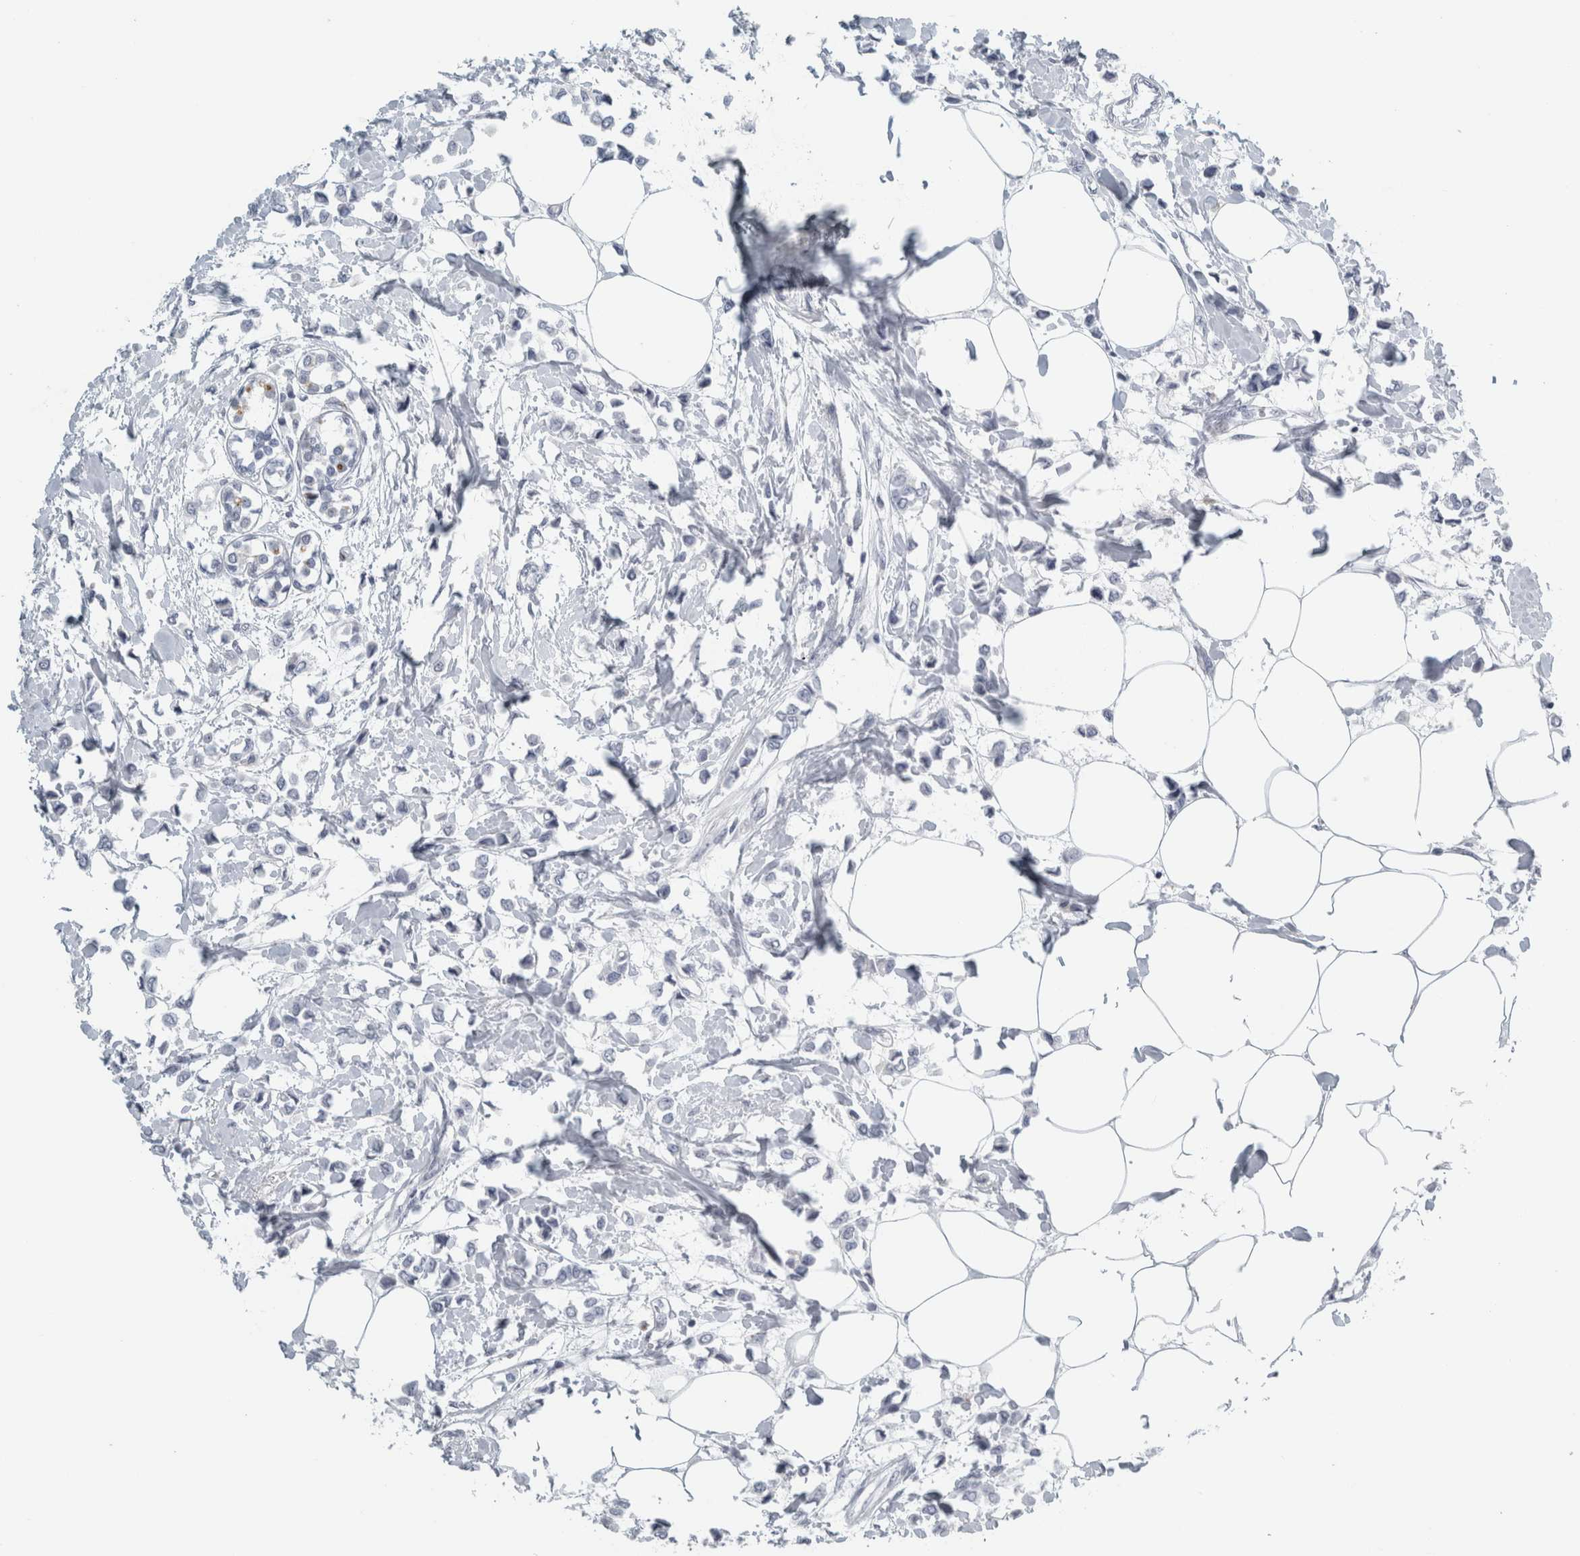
{"staining": {"intensity": "negative", "quantity": "none", "location": "none"}, "tissue": "breast cancer", "cell_type": "Tumor cells", "image_type": "cancer", "snomed": [{"axis": "morphology", "description": "Lobular carcinoma"}, {"axis": "topography", "description": "Breast"}], "caption": "Lobular carcinoma (breast) was stained to show a protein in brown. There is no significant positivity in tumor cells. The staining was performed using DAB to visualize the protein expression in brown, while the nuclei were stained in blue with hematoxylin (Magnification: 20x).", "gene": "CPE", "patient": {"sex": "female", "age": 51}}